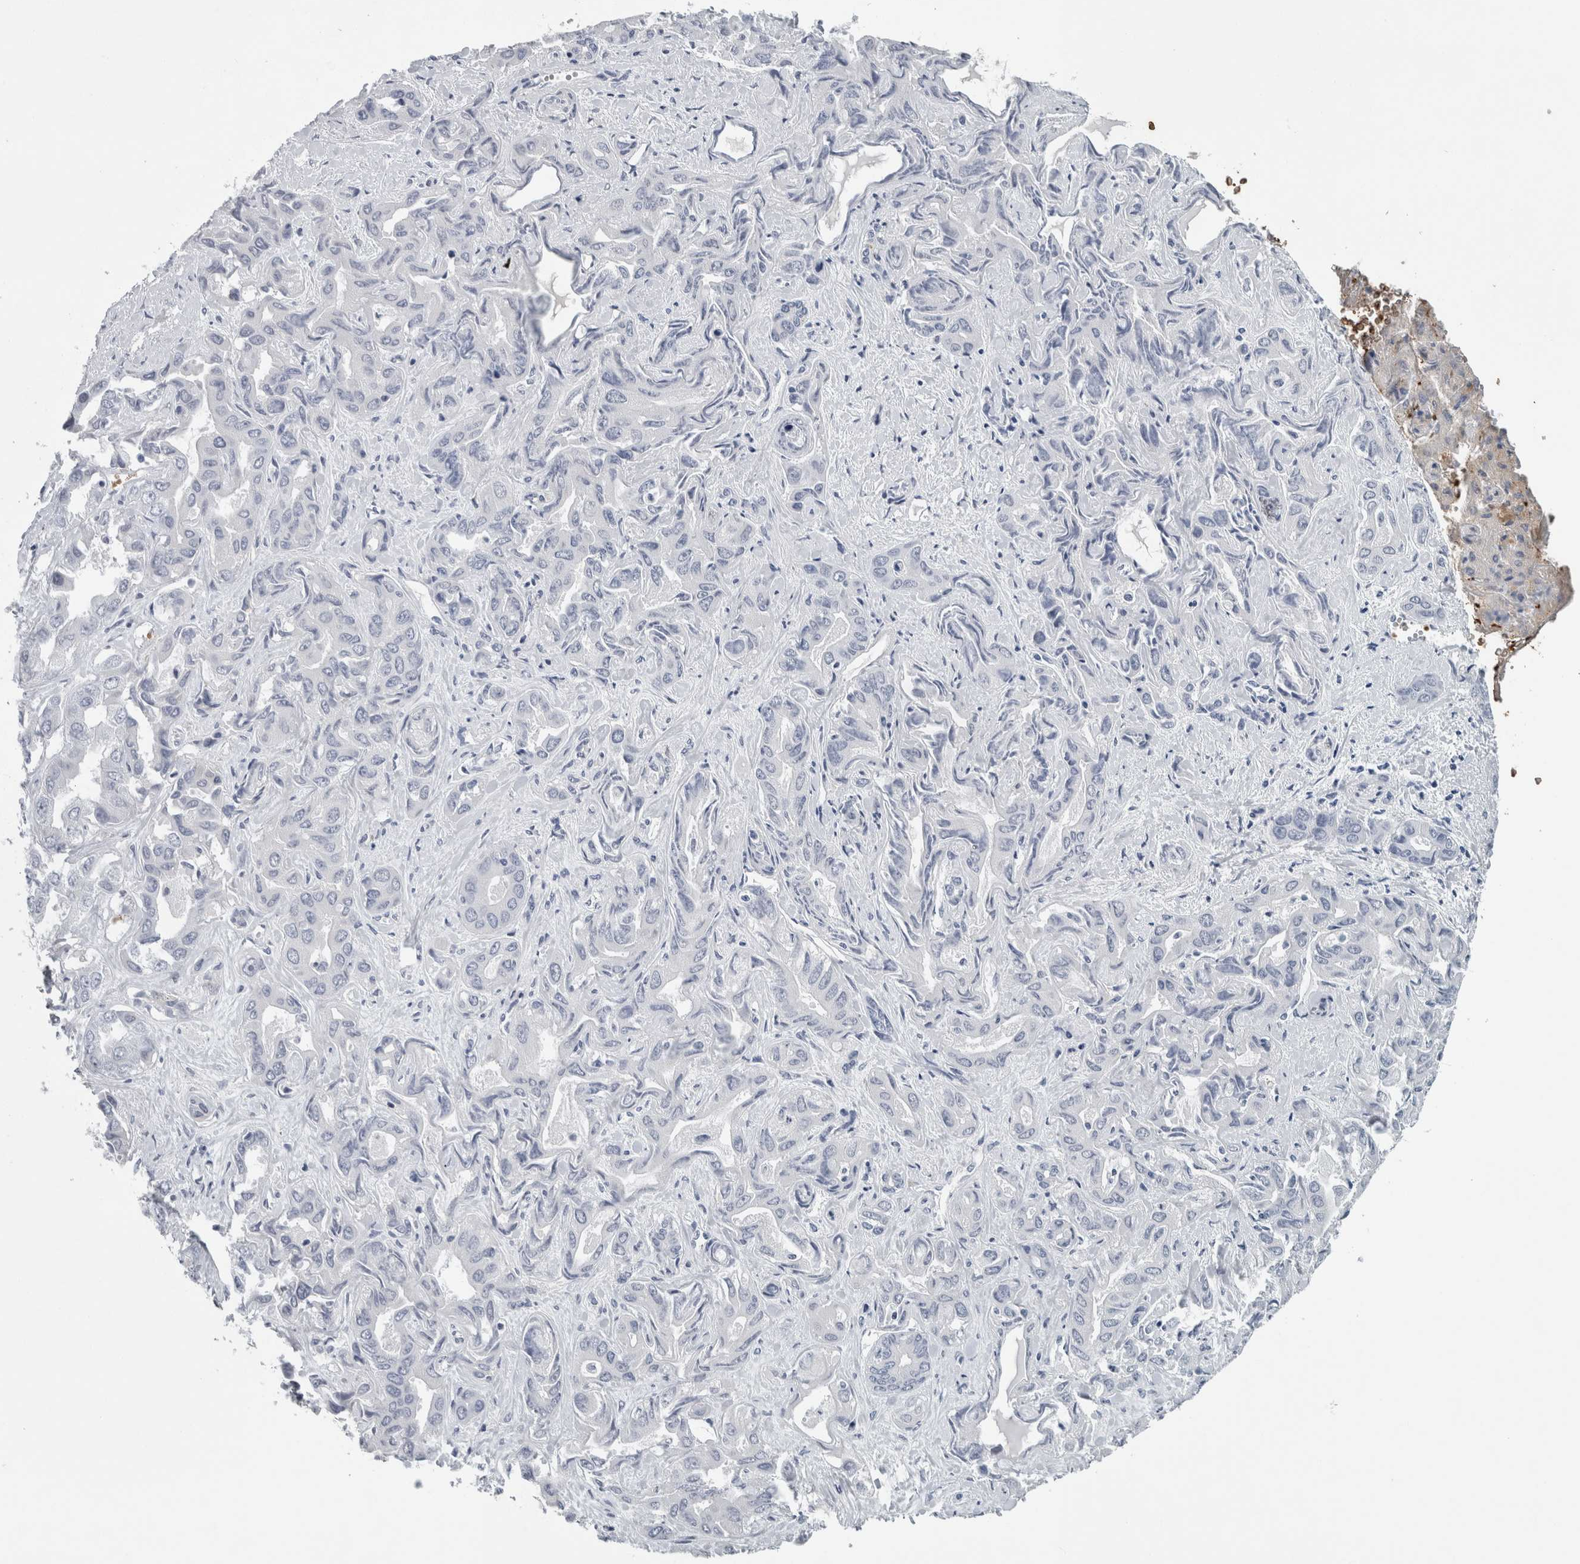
{"staining": {"intensity": "negative", "quantity": "none", "location": "none"}, "tissue": "liver cancer", "cell_type": "Tumor cells", "image_type": "cancer", "snomed": [{"axis": "morphology", "description": "Cholangiocarcinoma"}, {"axis": "topography", "description": "Liver"}], "caption": "IHC image of neoplastic tissue: human cholangiocarcinoma (liver) stained with DAB shows no significant protein staining in tumor cells. Brightfield microscopy of immunohistochemistry stained with DAB (3,3'-diaminobenzidine) (brown) and hematoxylin (blue), captured at high magnification.", "gene": "SH3GL2", "patient": {"sex": "female", "age": 52}}